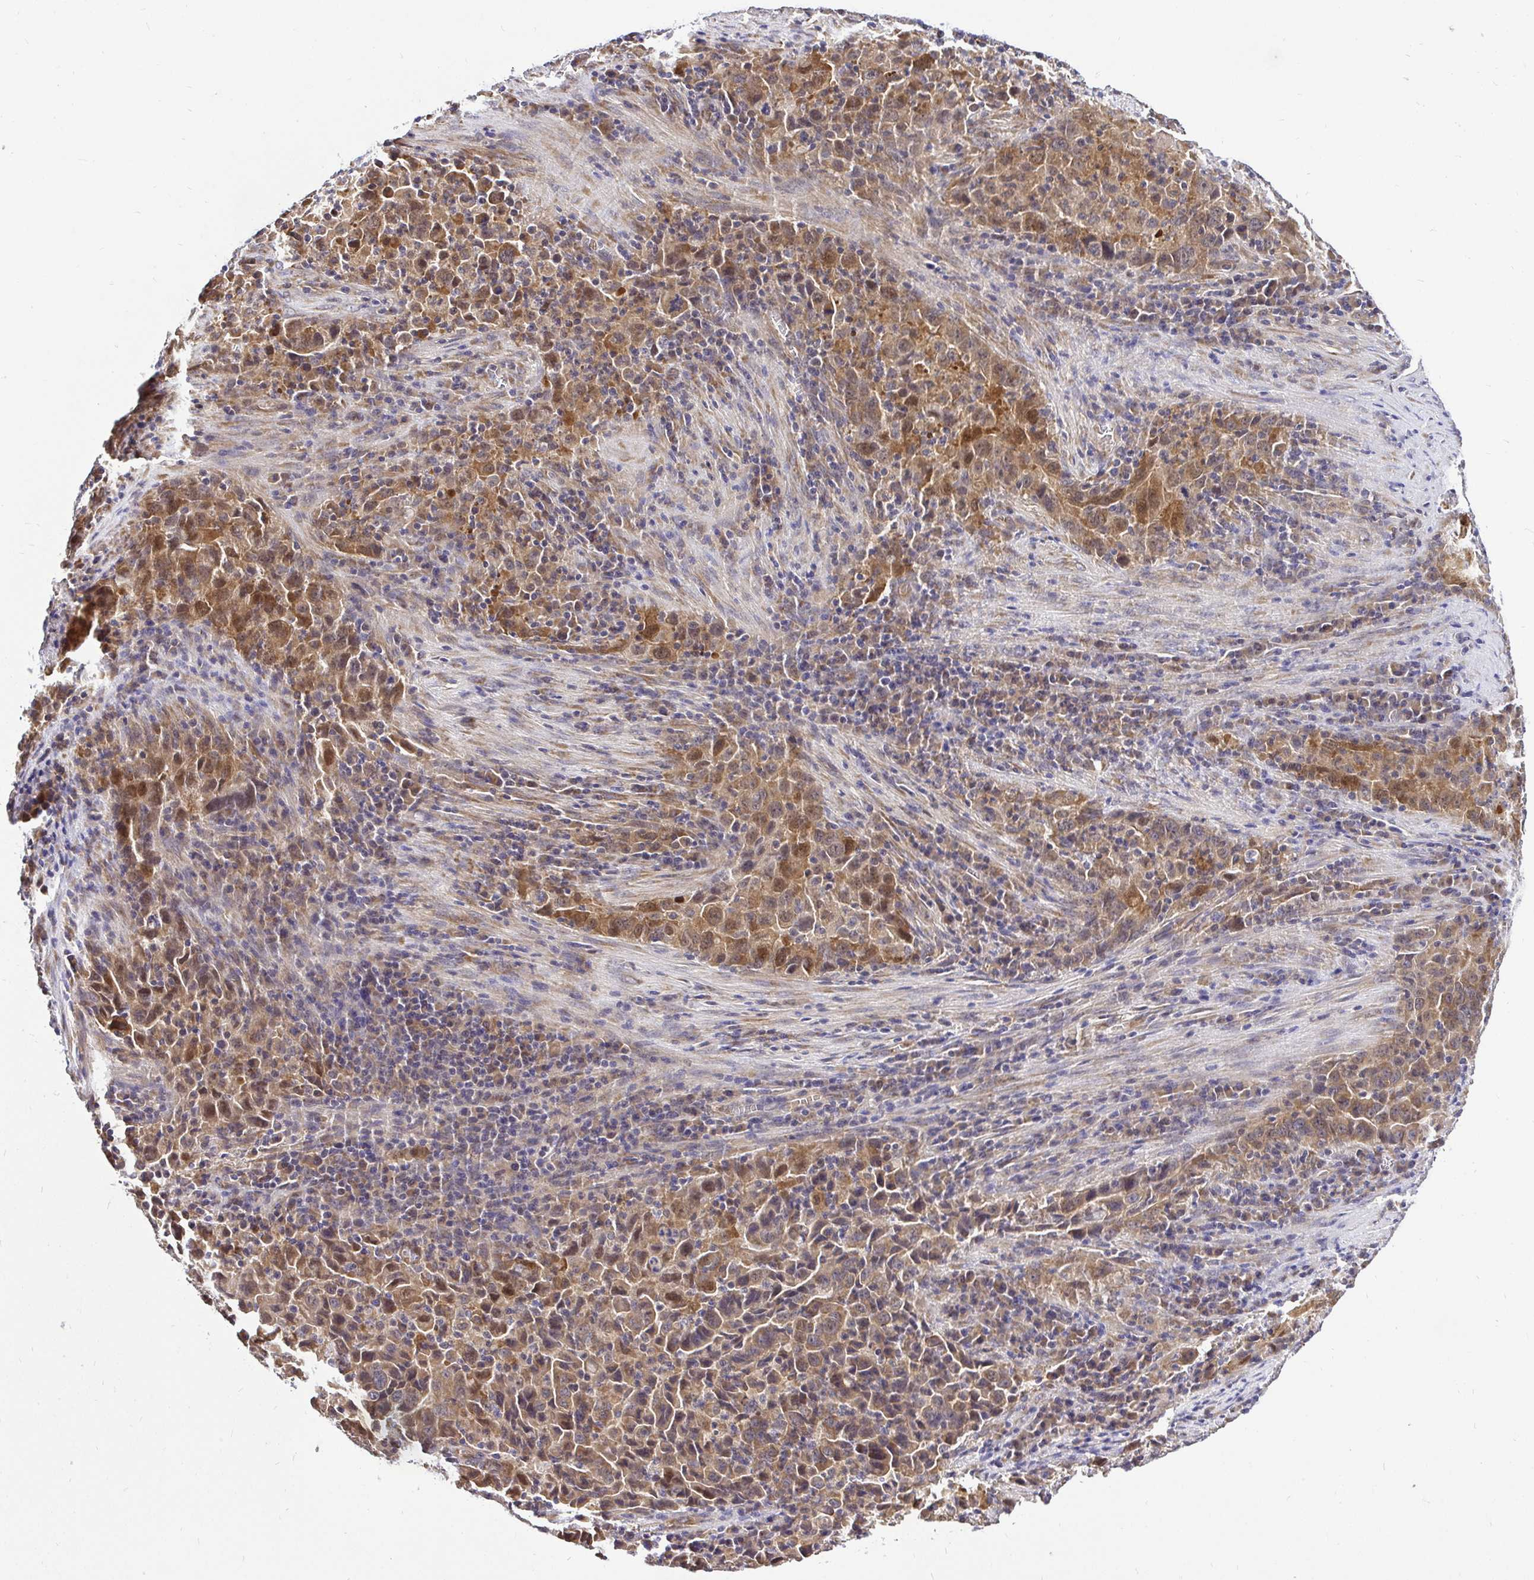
{"staining": {"intensity": "moderate", "quantity": ">75%", "location": "cytoplasmic/membranous"}, "tissue": "lung cancer", "cell_type": "Tumor cells", "image_type": "cancer", "snomed": [{"axis": "morphology", "description": "Adenocarcinoma, NOS"}, {"axis": "topography", "description": "Lung"}], "caption": "This image shows immunohistochemistry (IHC) staining of lung cancer, with medium moderate cytoplasmic/membranous staining in about >75% of tumor cells.", "gene": "CCDC122", "patient": {"sex": "male", "age": 67}}